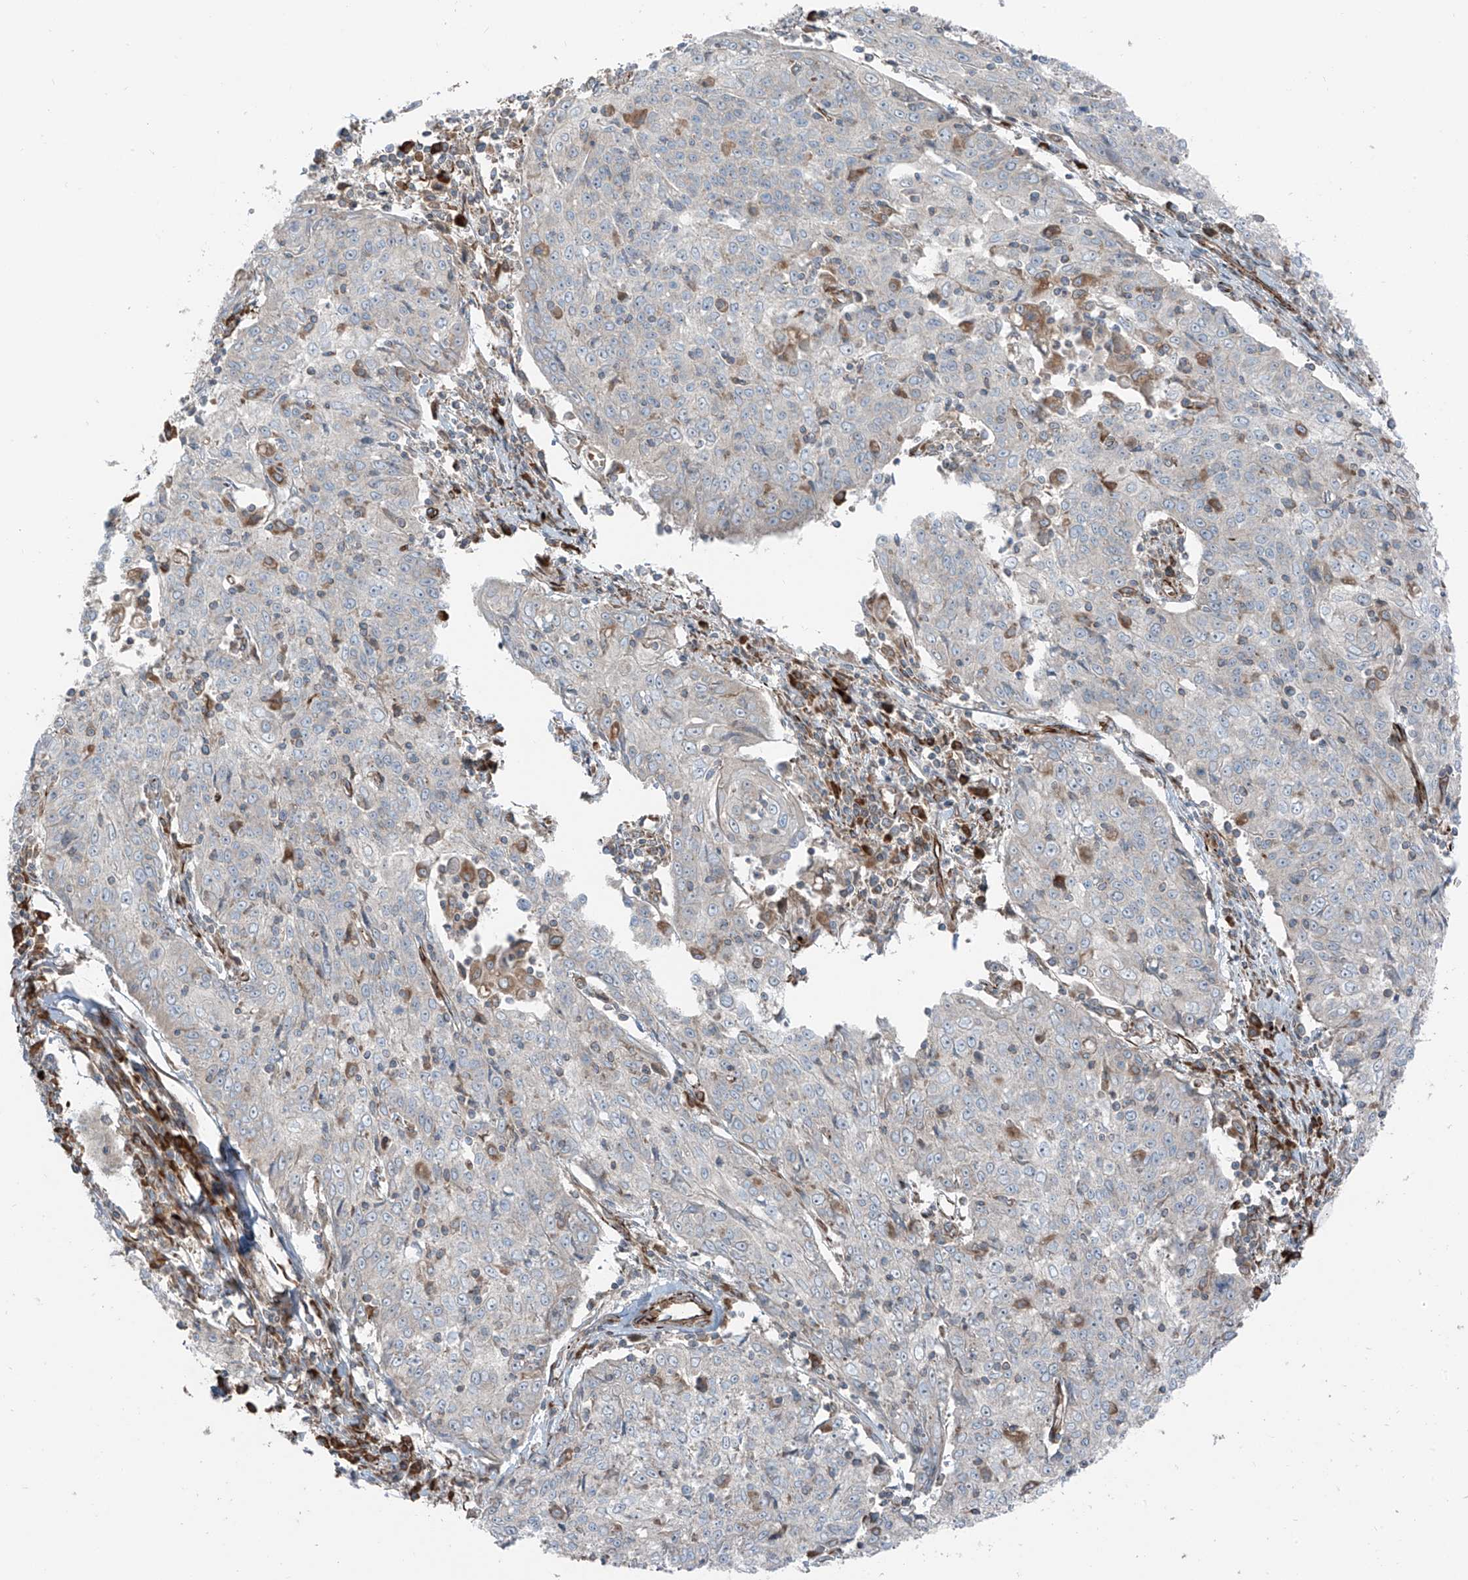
{"staining": {"intensity": "negative", "quantity": "none", "location": "none"}, "tissue": "cervical cancer", "cell_type": "Tumor cells", "image_type": "cancer", "snomed": [{"axis": "morphology", "description": "Squamous cell carcinoma, NOS"}, {"axis": "topography", "description": "Cervix"}], "caption": "Immunohistochemistry photomicrograph of cervical cancer (squamous cell carcinoma) stained for a protein (brown), which demonstrates no staining in tumor cells.", "gene": "ERLEC1", "patient": {"sex": "female", "age": 48}}